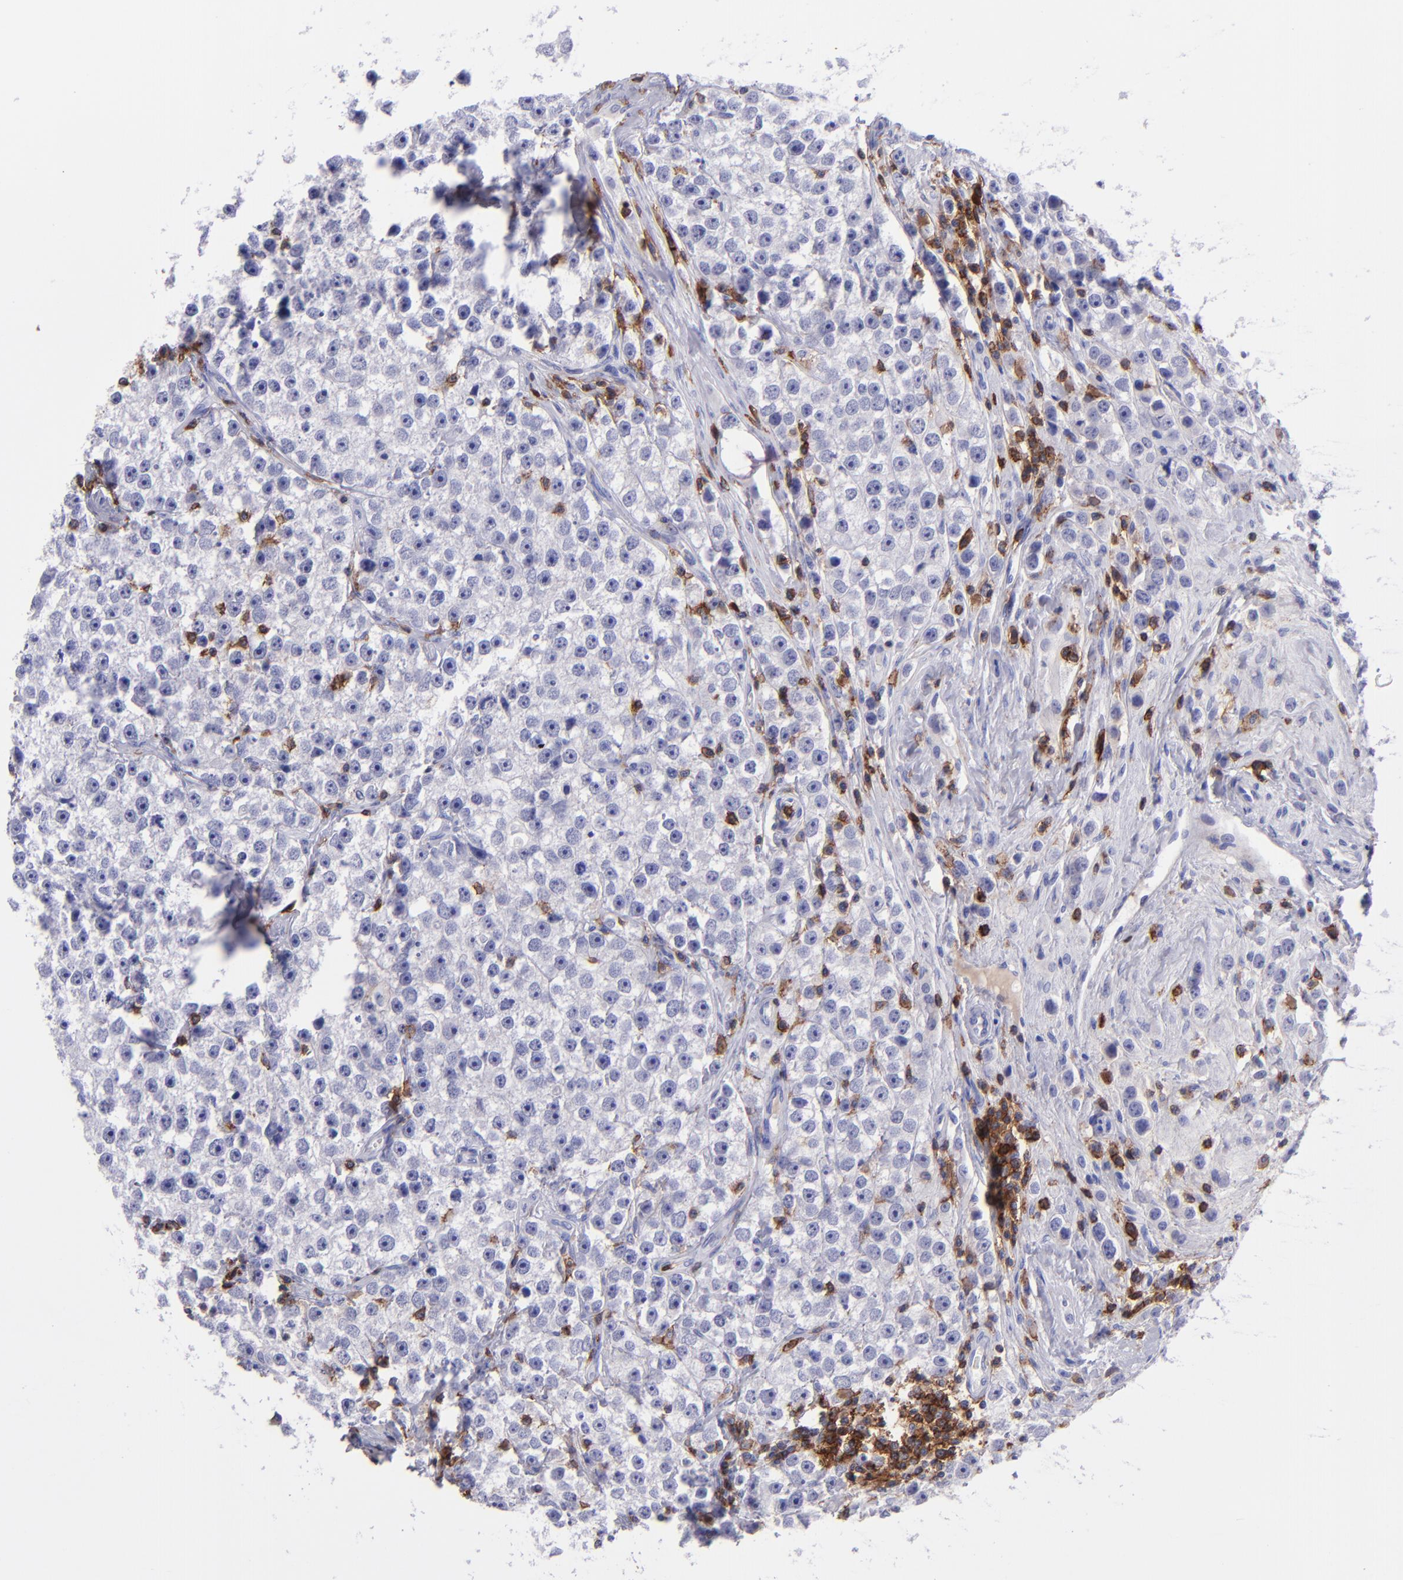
{"staining": {"intensity": "negative", "quantity": "none", "location": "none"}, "tissue": "testis cancer", "cell_type": "Tumor cells", "image_type": "cancer", "snomed": [{"axis": "morphology", "description": "Seminoma, NOS"}, {"axis": "topography", "description": "Testis"}], "caption": "The micrograph reveals no significant positivity in tumor cells of seminoma (testis).", "gene": "ICAM3", "patient": {"sex": "male", "age": 32}}